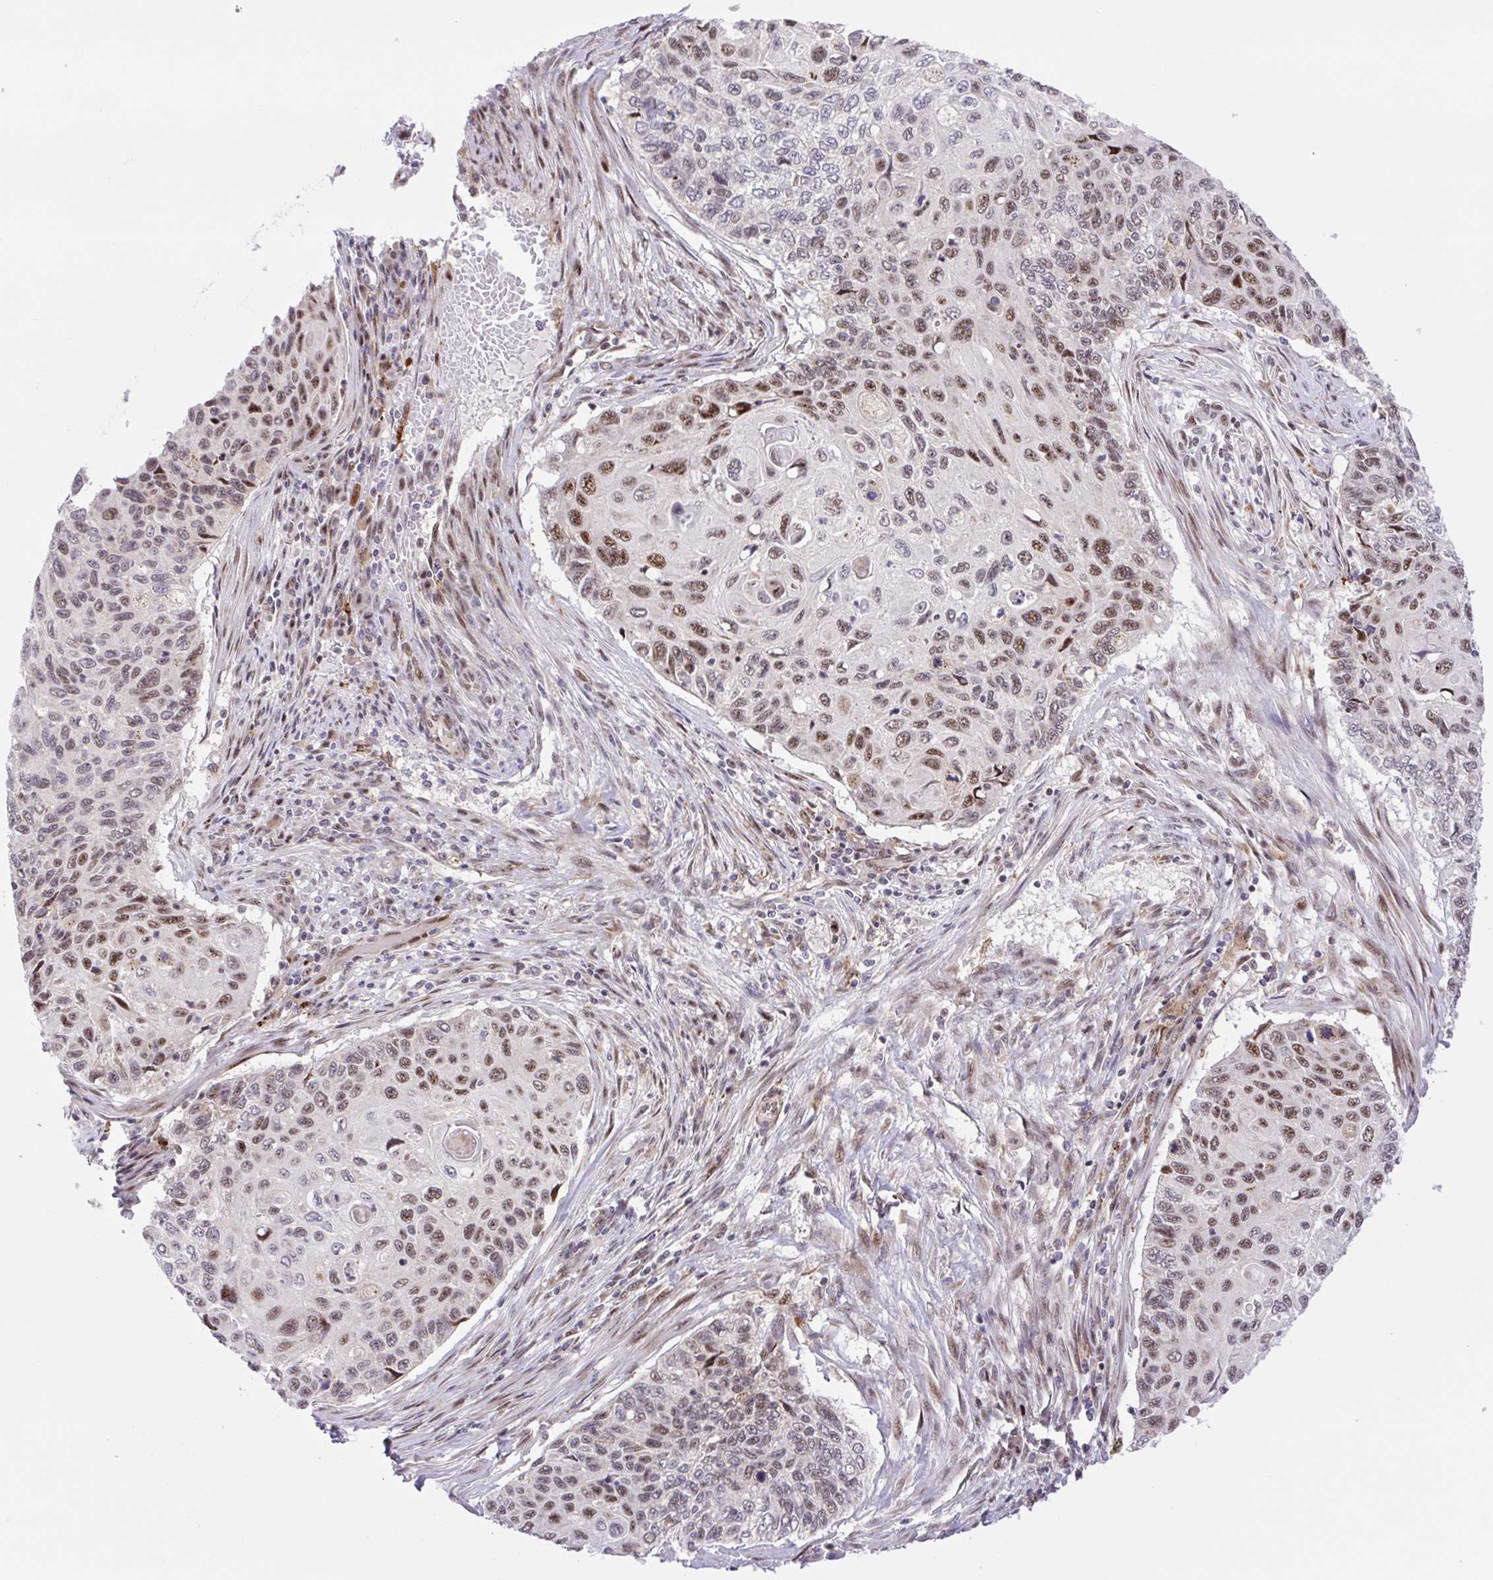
{"staining": {"intensity": "moderate", "quantity": "25%-75%", "location": "nuclear"}, "tissue": "cervical cancer", "cell_type": "Tumor cells", "image_type": "cancer", "snomed": [{"axis": "morphology", "description": "Squamous cell carcinoma, NOS"}, {"axis": "topography", "description": "Cervix"}], "caption": "IHC photomicrograph of neoplastic tissue: human cervical cancer stained using immunohistochemistry (IHC) reveals medium levels of moderate protein expression localized specifically in the nuclear of tumor cells, appearing as a nuclear brown color.", "gene": "ERG", "patient": {"sex": "female", "age": 70}}